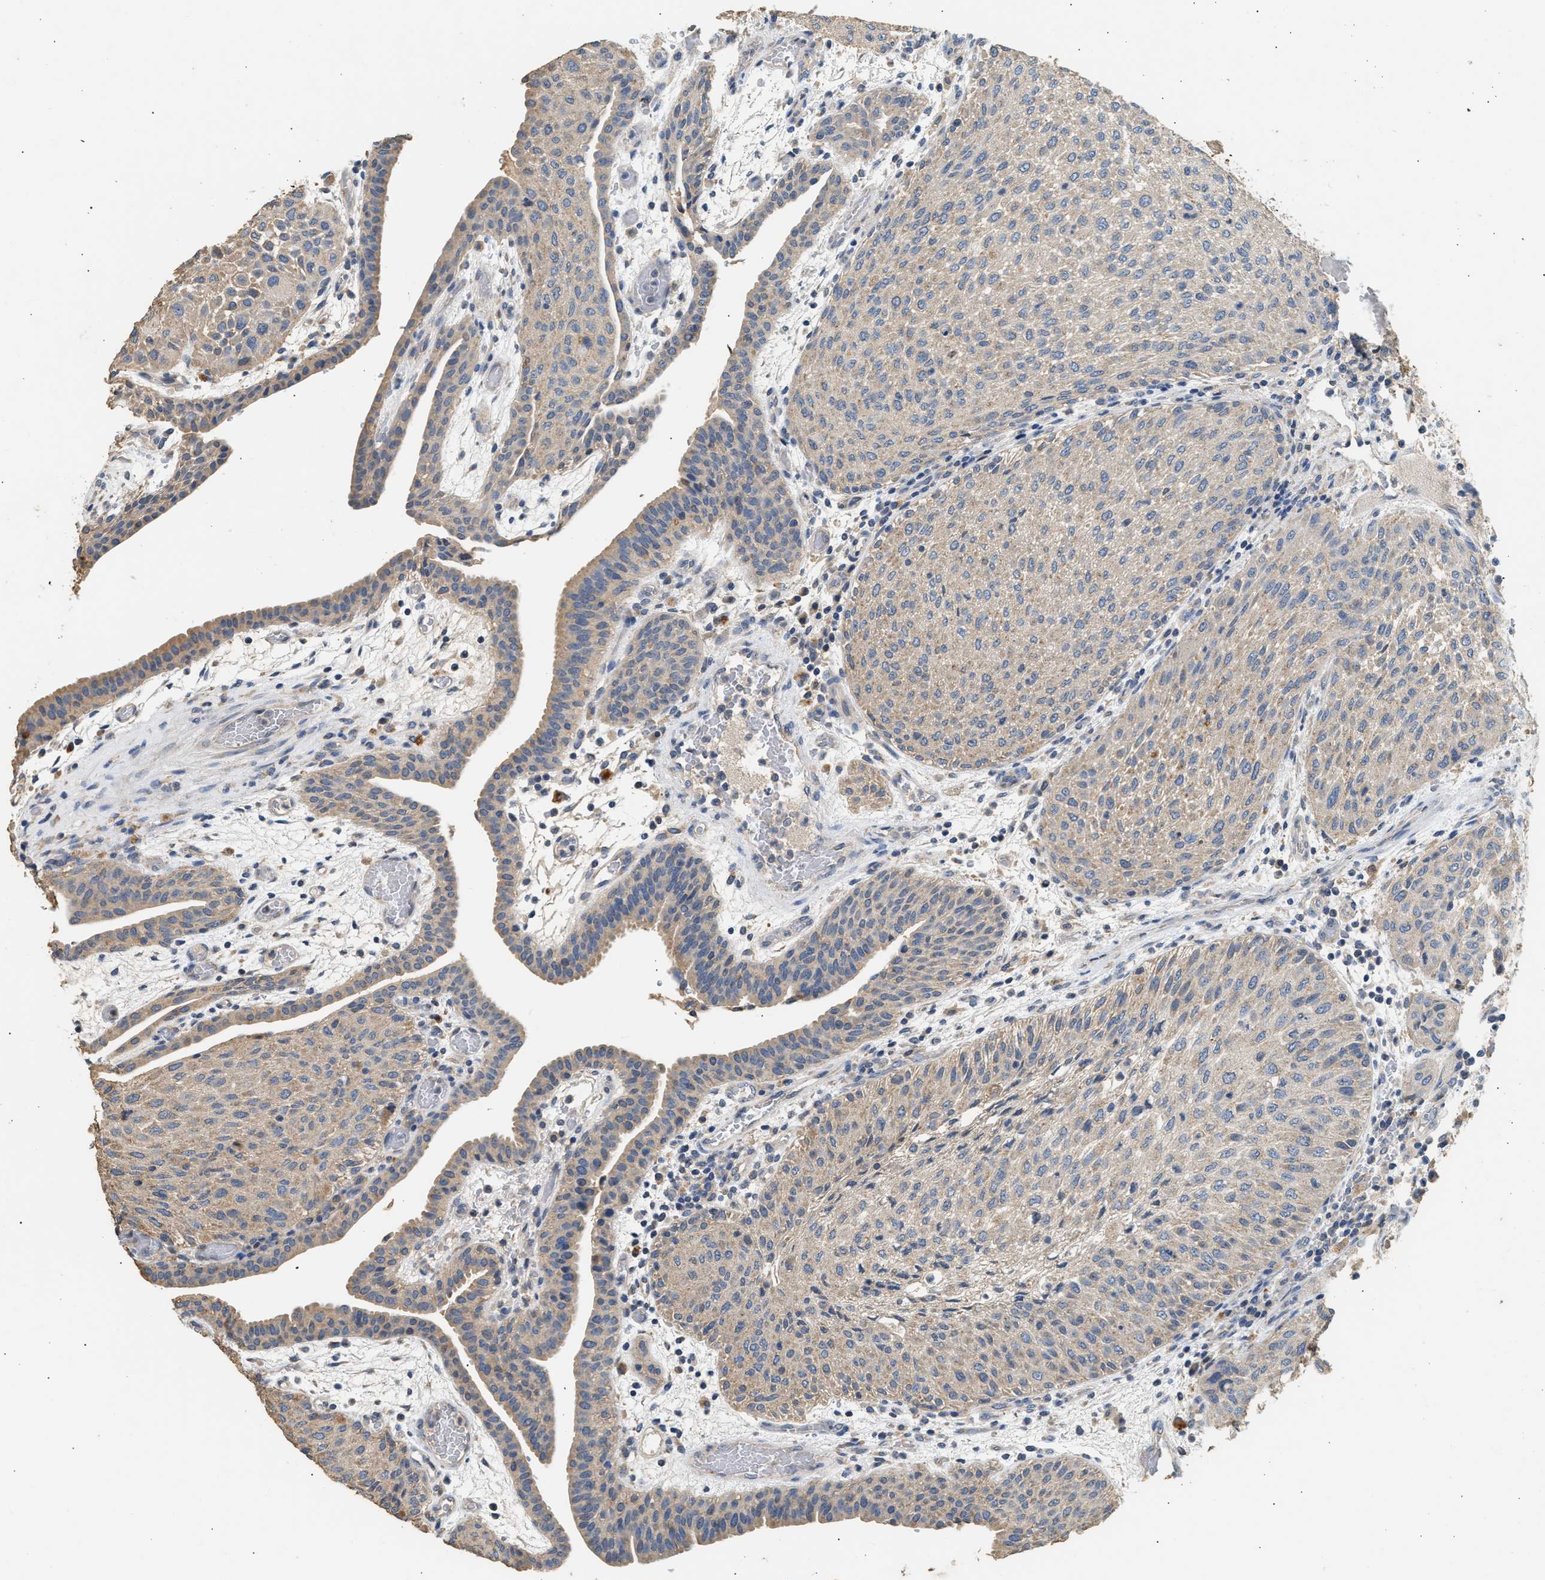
{"staining": {"intensity": "weak", "quantity": "25%-75%", "location": "cytoplasmic/membranous"}, "tissue": "urothelial cancer", "cell_type": "Tumor cells", "image_type": "cancer", "snomed": [{"axis": "morphology", "description": "Urothelial carcinoma, Low grade"}, {"axis": "morphology", "description": "Urothelial carcinoma, High grade"}, {"axis": "topography", "description": "Urinary bladder"}], "caption": "Immunohistochemistry (IHC) of urothelial carcinoma (low-grade) displays low levels of weak cytoplasmic/membranous staining in approximately 25%-75% of tumor cells. Using DAB (3,3'-diaminobenzidine) (brown) and hematoxylin (blue) stains, captured at high magnification using brightfield microscopy.", "gene": "WDR31", "patient": {"sex": "male", "age": 35}}